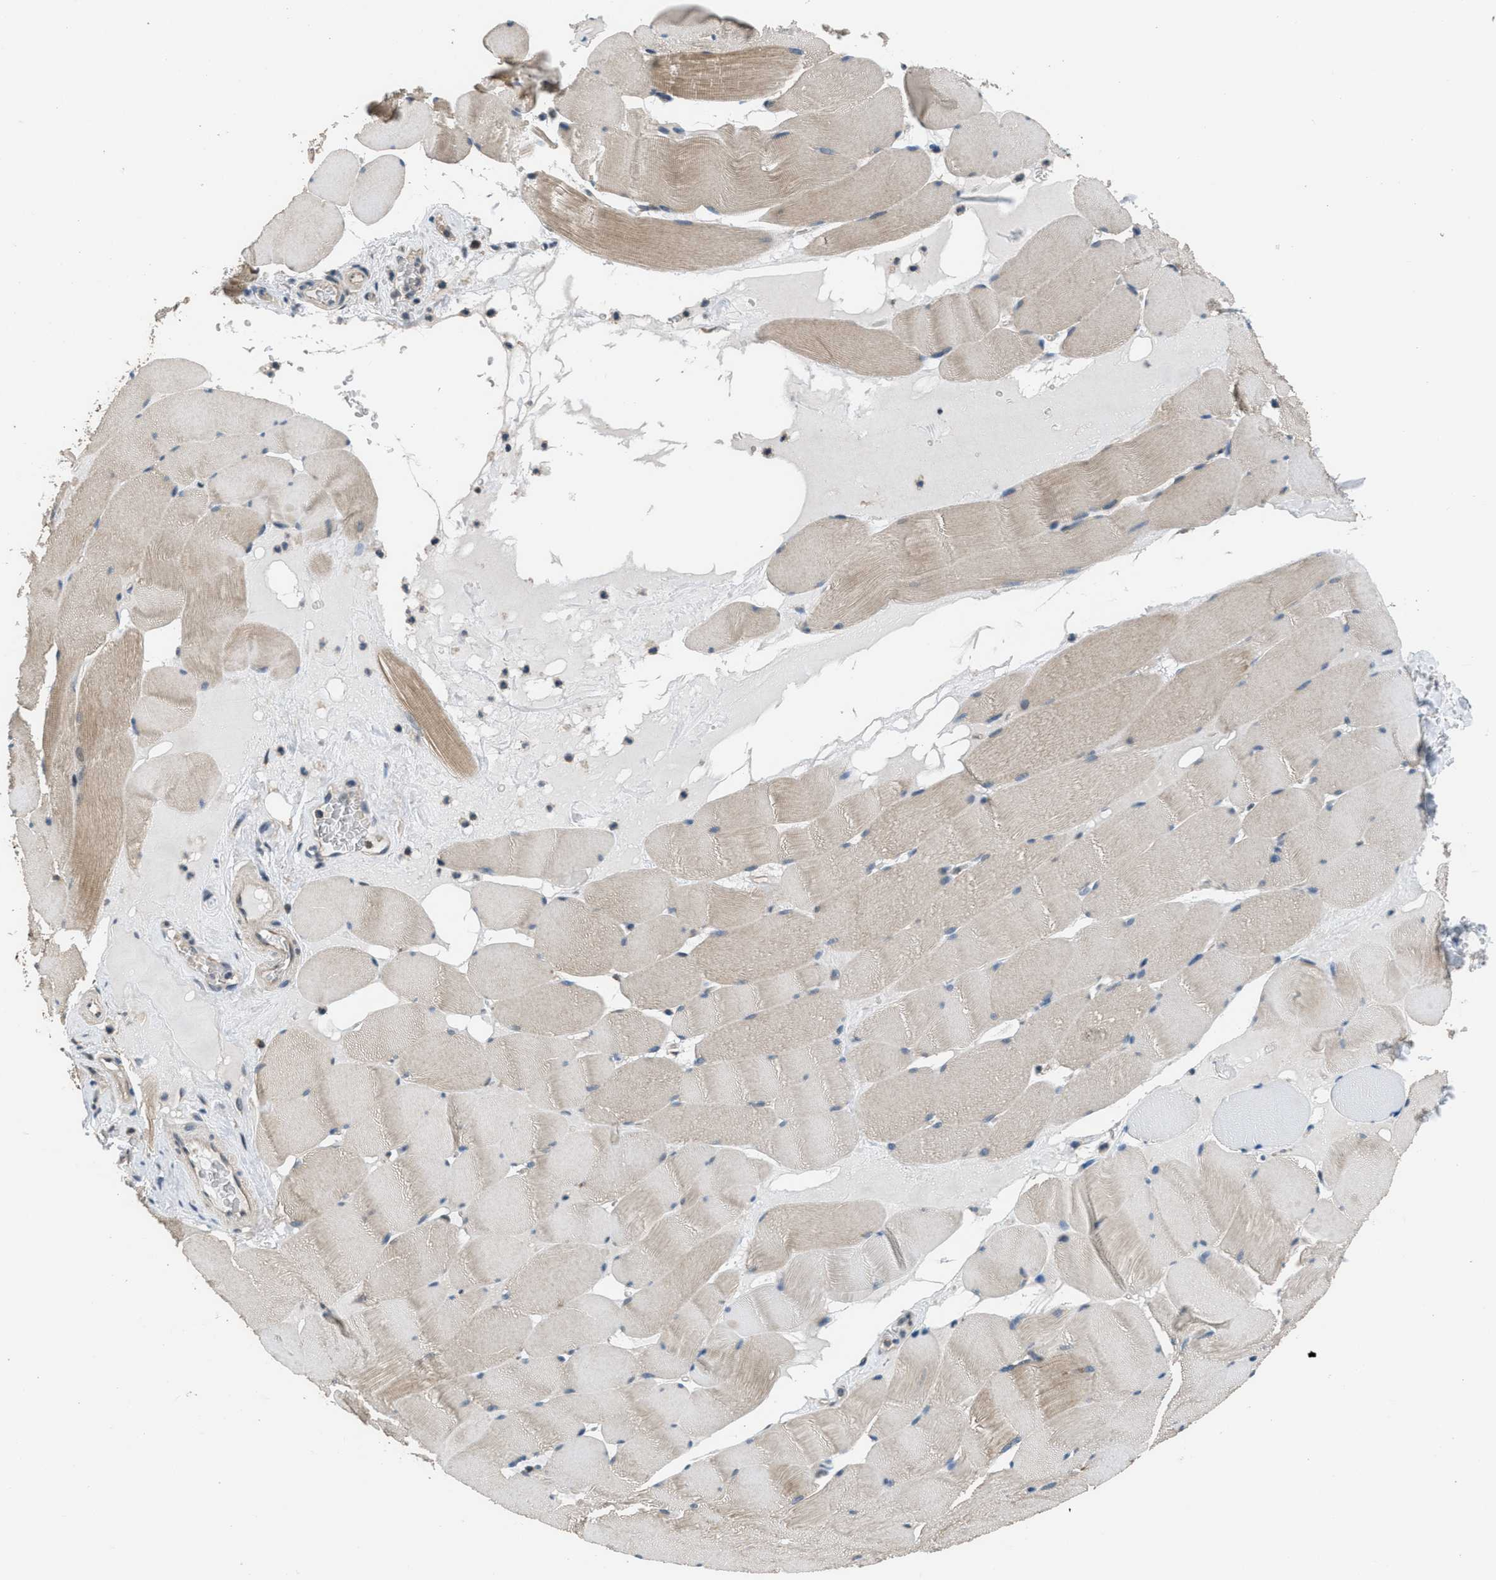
{"staining": {"intensity": "weak", "quantity": "25%-75%", "location": "cytoplasmic/membranous"}, "tissue": "skeletal muscle", "cell_type": "Myocytes", "image_type": "normal", "snomed": [{"axis": "morphology", "description": "Normal tissue, NOS"}, {"axis": "topography", "description": "Skeletal muscle"}], "caption": "An IHC photomicrograph of normal tissue is shown. Protein staining in brown shows weak cytoplasmic/membranous positivity in skeletal muscle within myocytes.", "gene": "NAT1", "patient": {"sex": "male", "age": 62}}